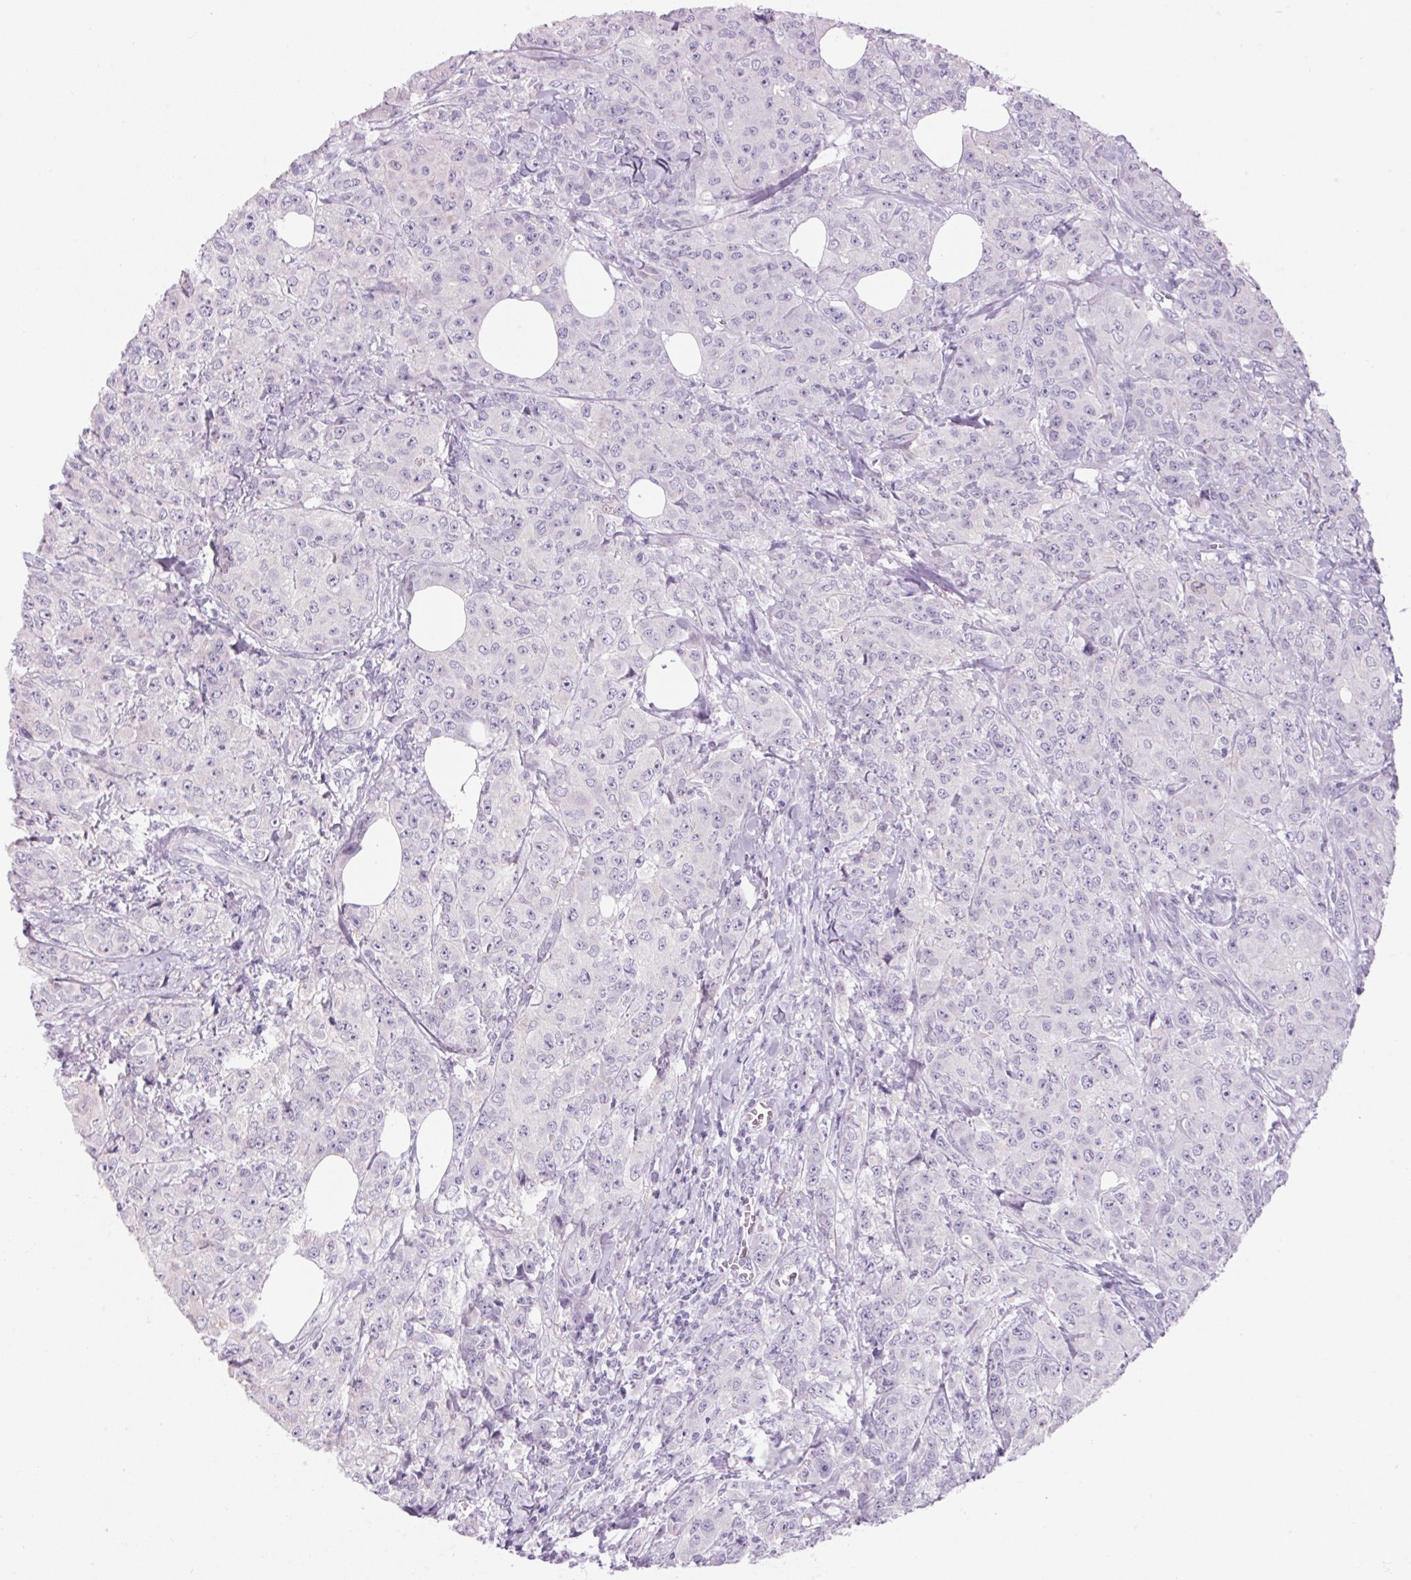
{"staining": {"intensity": "negative", "quantity": "none", "location": "none"}, "tissue": "breast cancer", "cell_type": "Tumor cells", "image_type": "cancer", "snomed": [{"axis": "morphology", "description": "Normal tissue, NOS"}, {"axis": "morphology", "description": "Duct carcinoma"}, {"axis": "topography", "description": "Breast"}], "caption": "DAB immunohistochemical staining of breast intraductal carcinoma reveals no significant positivity in tumor cells. The staining was performed using DAB (3,3'-diaminobenzidine) to visualize the protein expression in brown, while the nuclei were stained in blue with hematoxylin (Magnification: 20x).", "gene": "RPTN", "patient": {"sex": "female", "age": 43}}